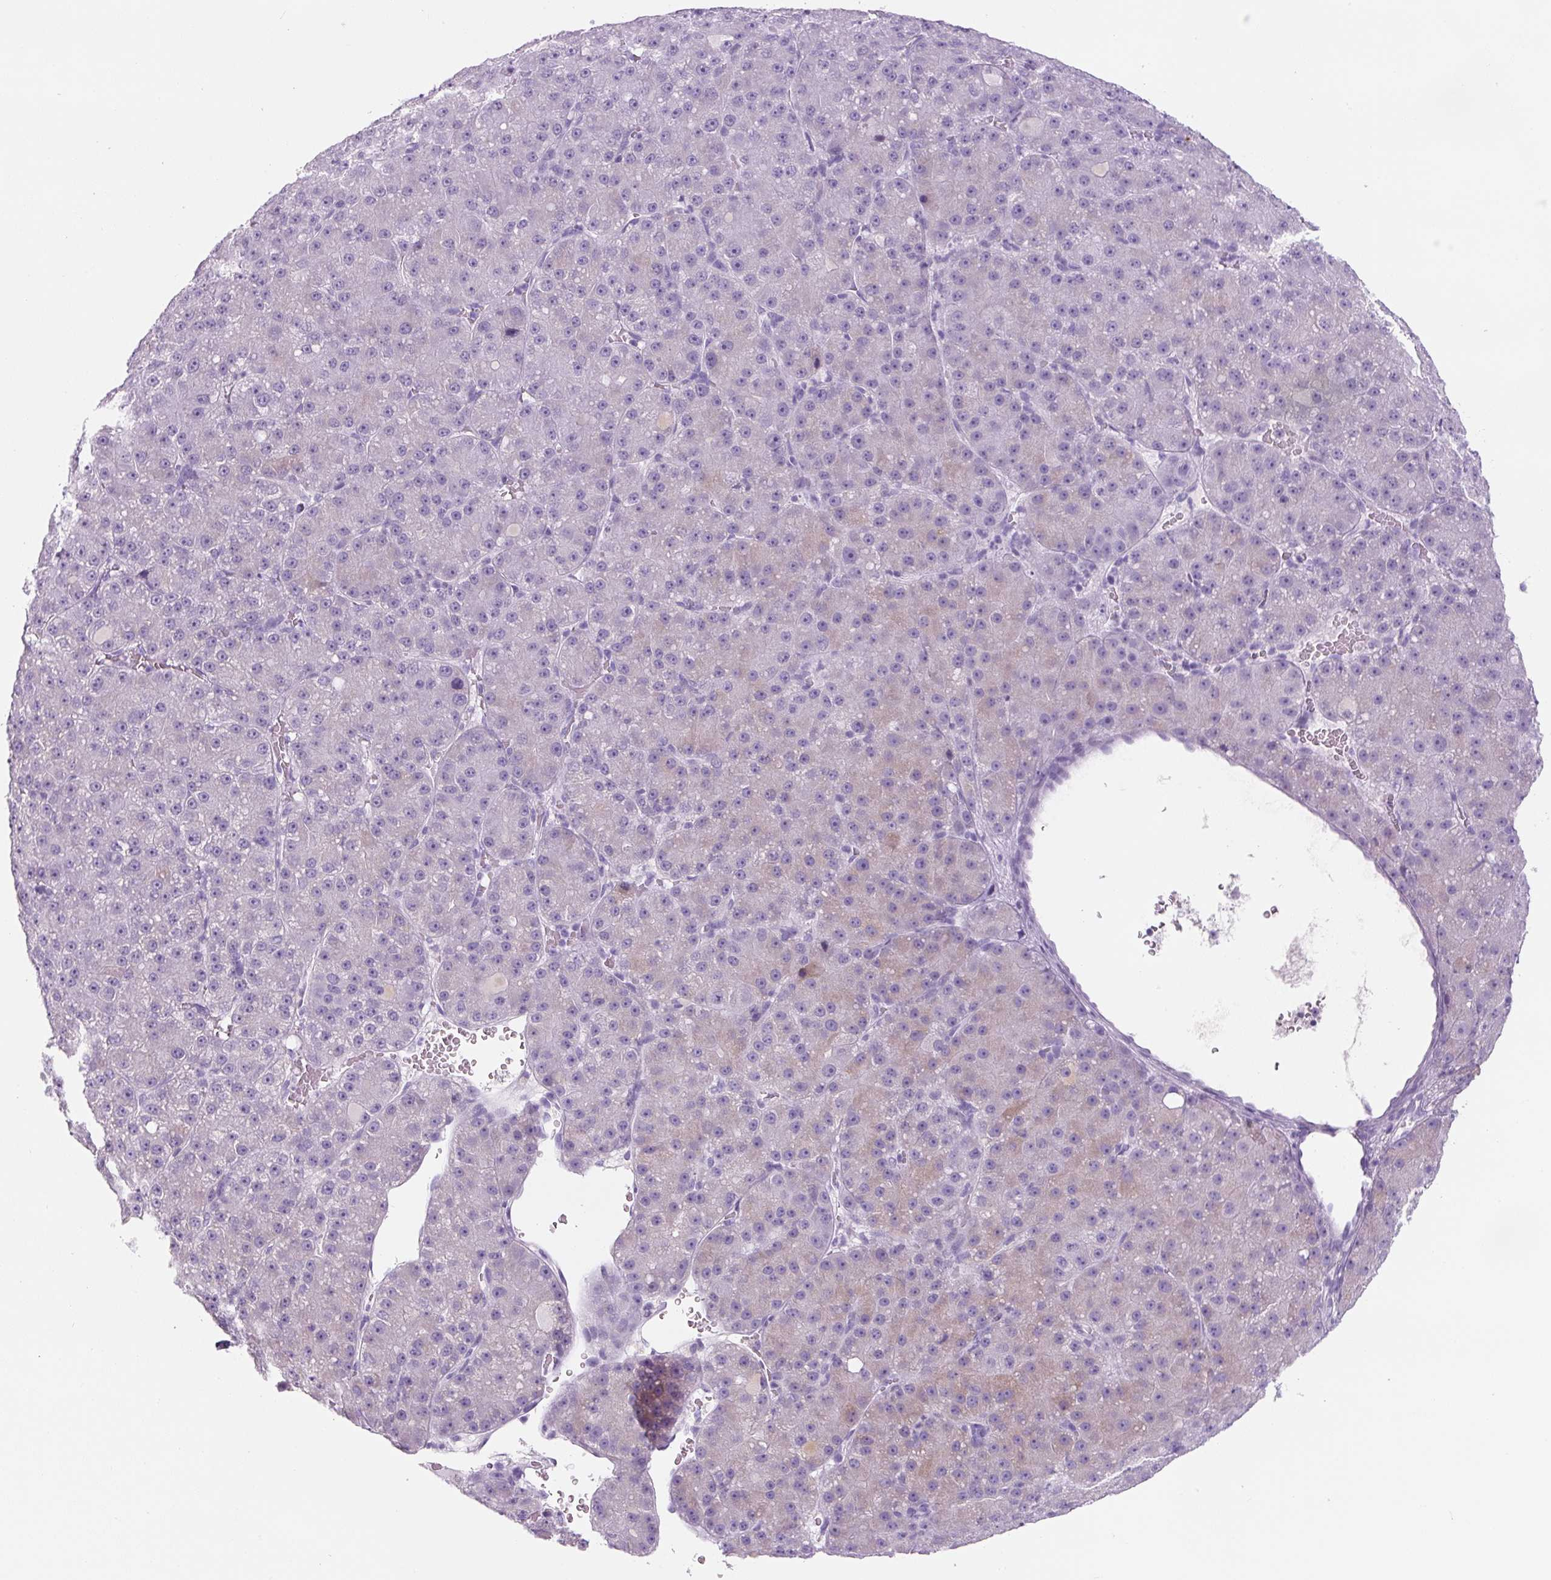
{"staining": {"intensity": "negative", "quantity": "none", "location": "none"}, "tissue": "liver cancer", "cell_type": "Tumor cells", "image_type": "cancer", "snomed": [{"axis": "morphology", "description": "Carcinoma, Hepatocellular, NOS"}, {"axis": "topography", "description": "Liver"}], "caption": "IHC histopathology image of neoplastic tissue: human liver cancer (hepatocellular carcinoma) stained with DAB (3,3'-diaminobenzidine) reveals no significant protein expression in tumor cells.", "gene": "YIF1B", "patient": {"sex": "male", "age": 67}}